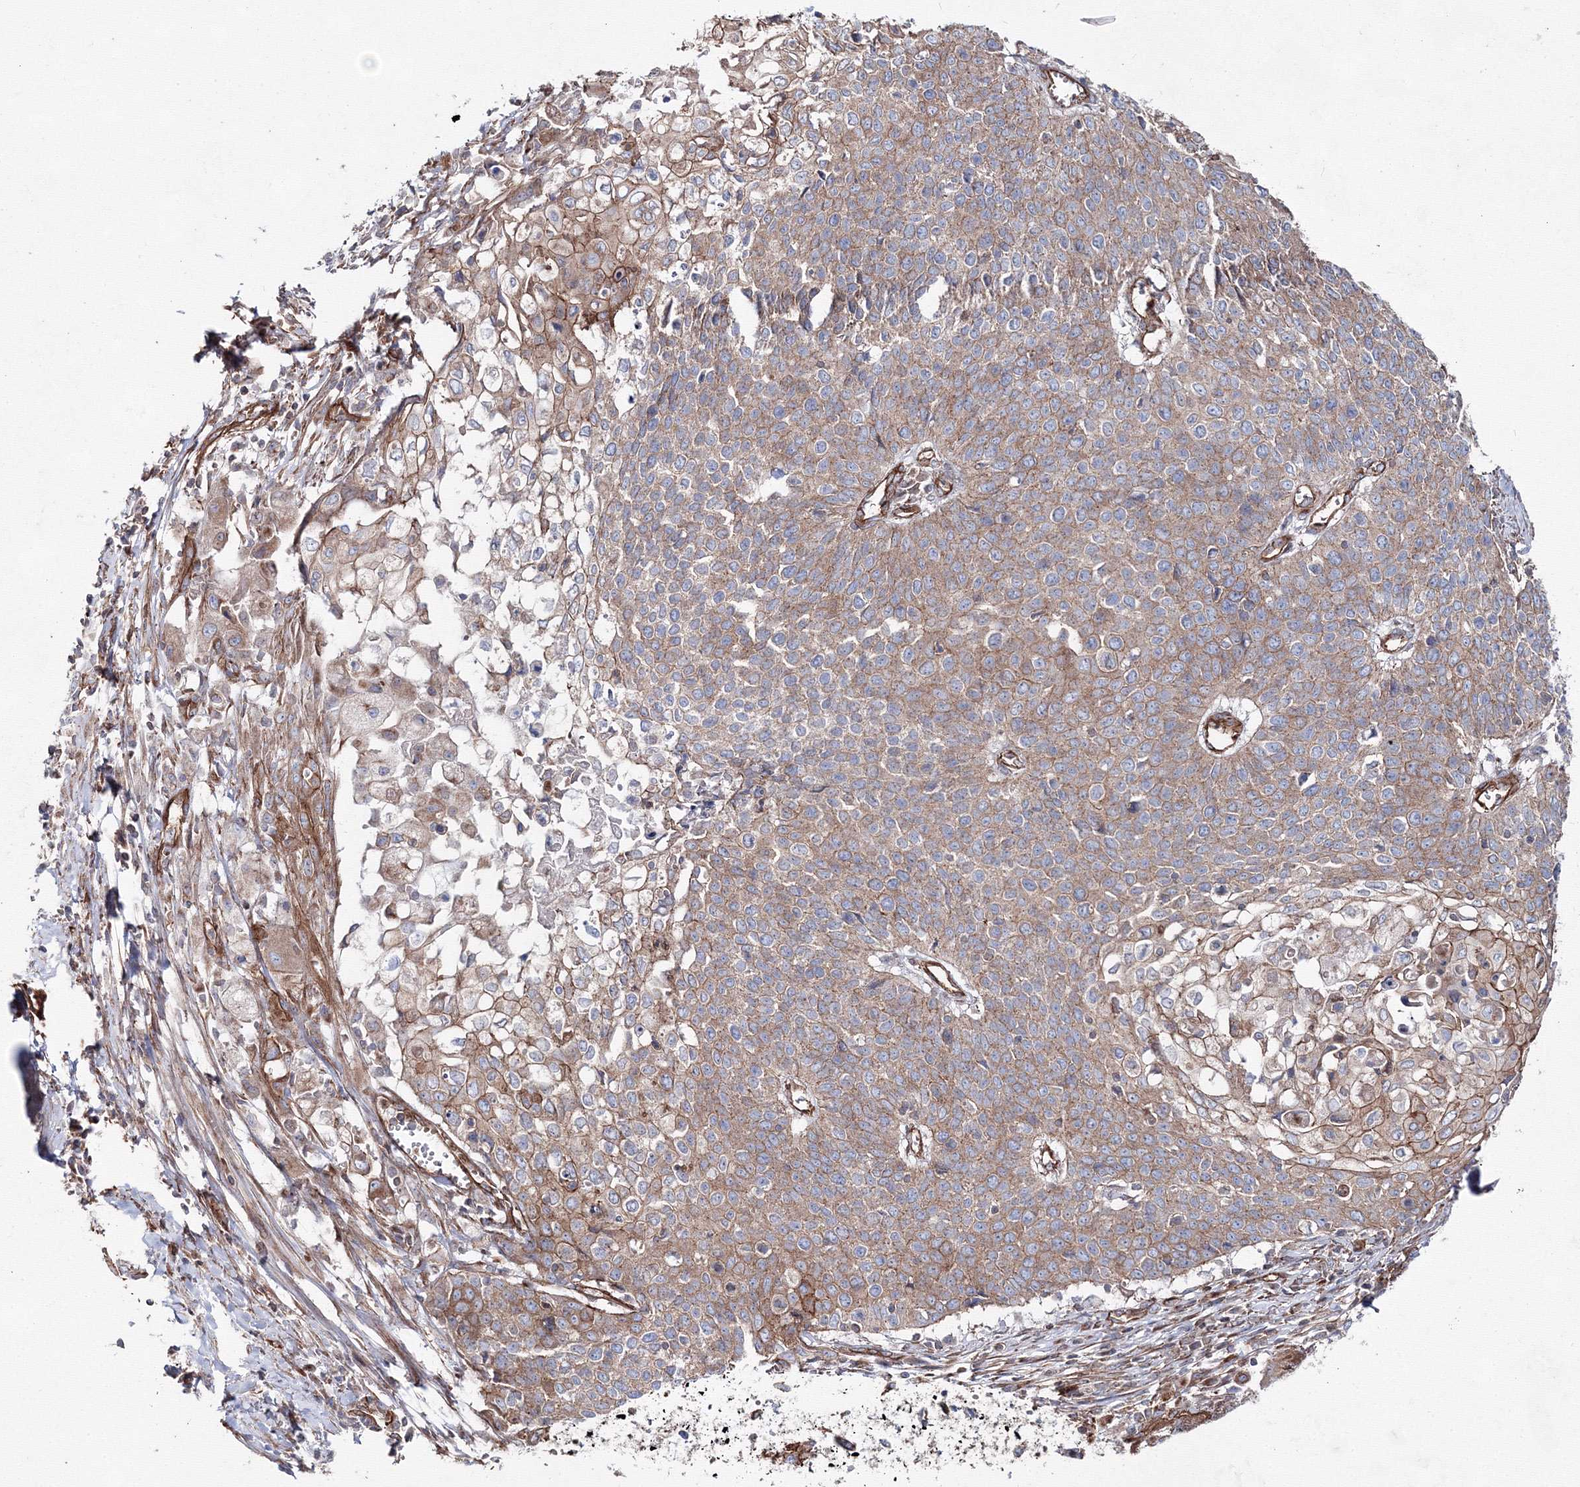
{"staining": {"intensity": "moderate", "quantity": ">75%", "location": "cytoplasmic/membranous"}, "tissue": "cervical cancer", "cell_type": "Tumor cells", "image_type": "cancer", "snomed": [{"axis": "morphology", "description": "Squamous cell carcinoma, NOS"}, {"axis": "topography", "description": "Cervix"}], "caption": "Immunohistochemical staining of human squamous cell carcinoma (cervical) reveals medium levels of moderate cytoplasmic/membranous protein expression in about >75% of tumor cells. Immunohistochemistry (ihc) stains the protein in brown and the nuclei are stained blue.", "gene": "ANKRD37", "patient": {"sex": "female", "age": 39}}